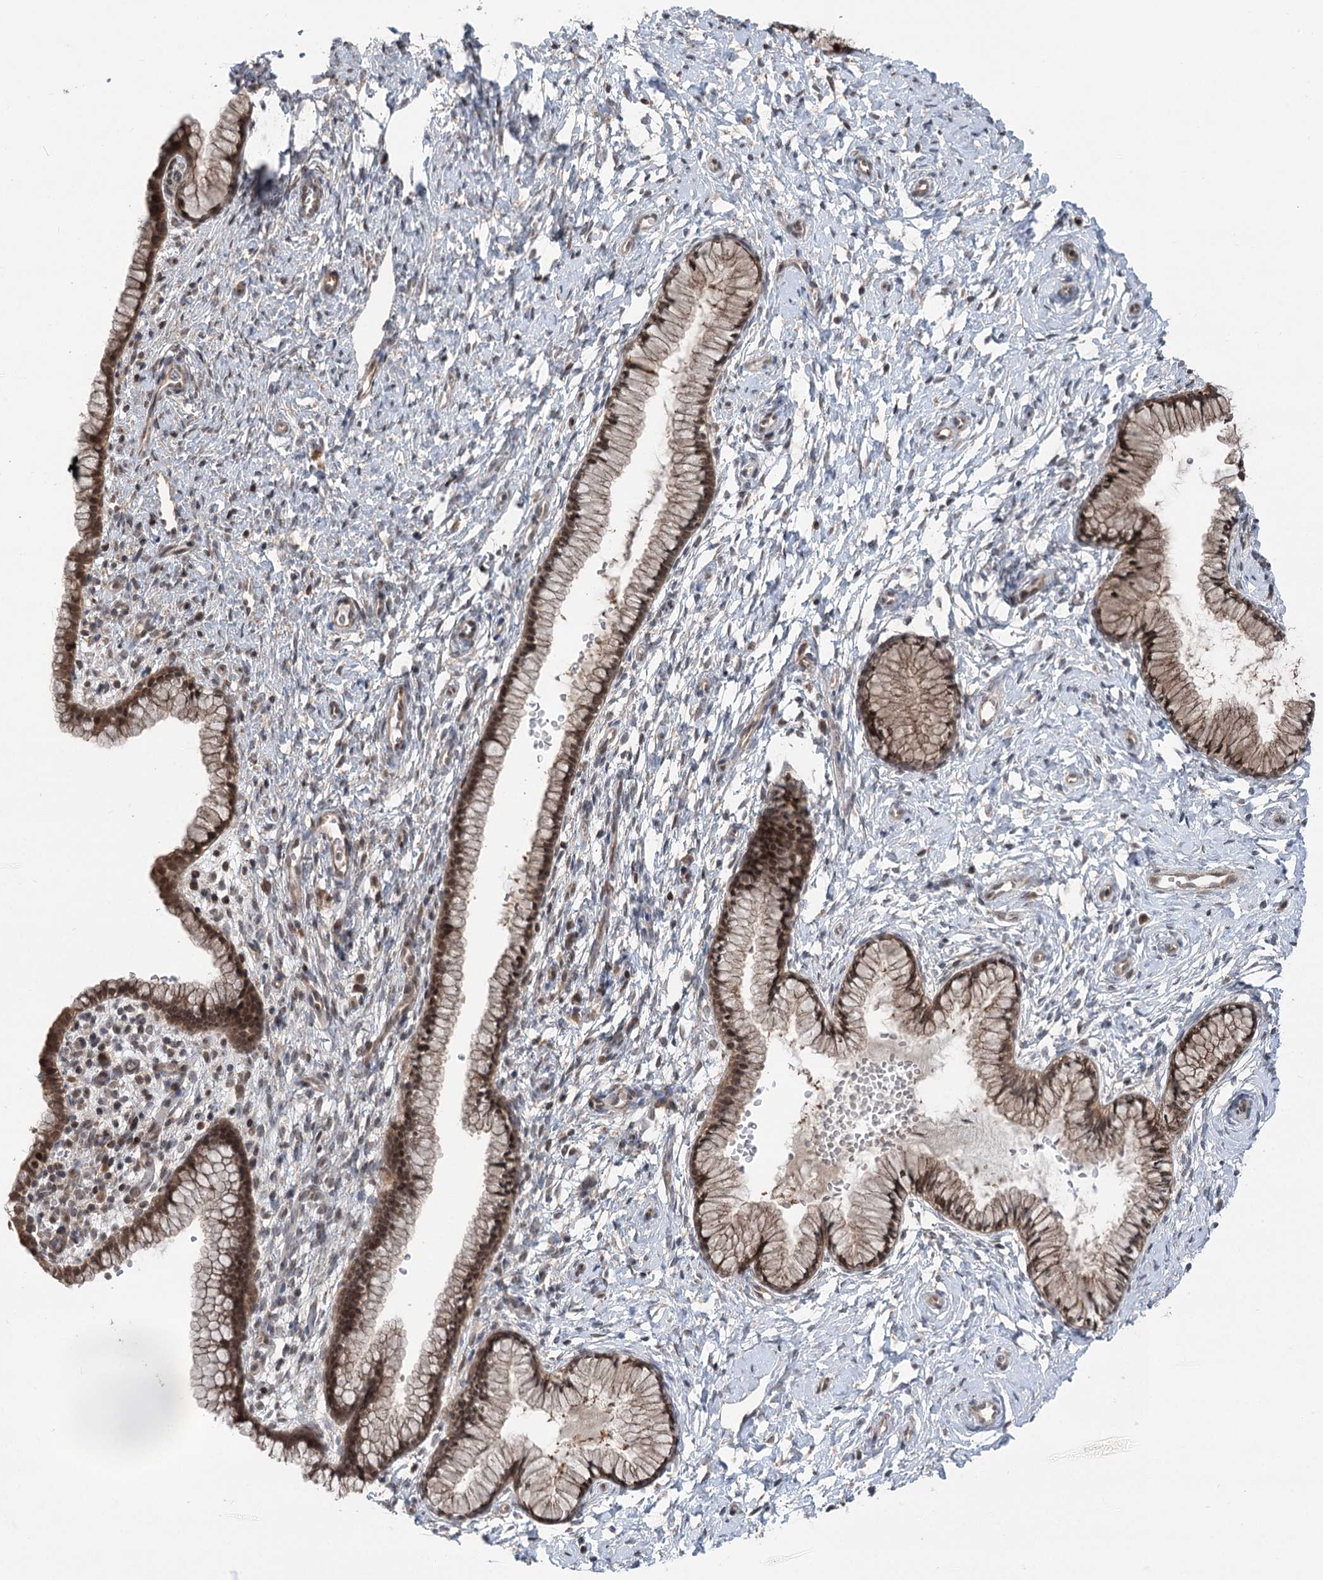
{"staining": {"intensity": "strong", "quantity": ">75%", "location": "cytoplasmic/membranous,nuclear"}, "tissue": "cervix", "cell_type": "Glandular cells", "image_type": "normal", "snomed": [{"axis": "morphology", "description": "Normal tissue, NOS"}, {"axis": "topography", "description": "Cervix"}], "caption": "Brown immunohistochemical staining in benign cervix demonstrates strong cytoplasmic/membranous,nuclear staining in about >75% of glandular cells.", "gene": "CCSER2", "patient": {"sex": "female", "age": 33}}